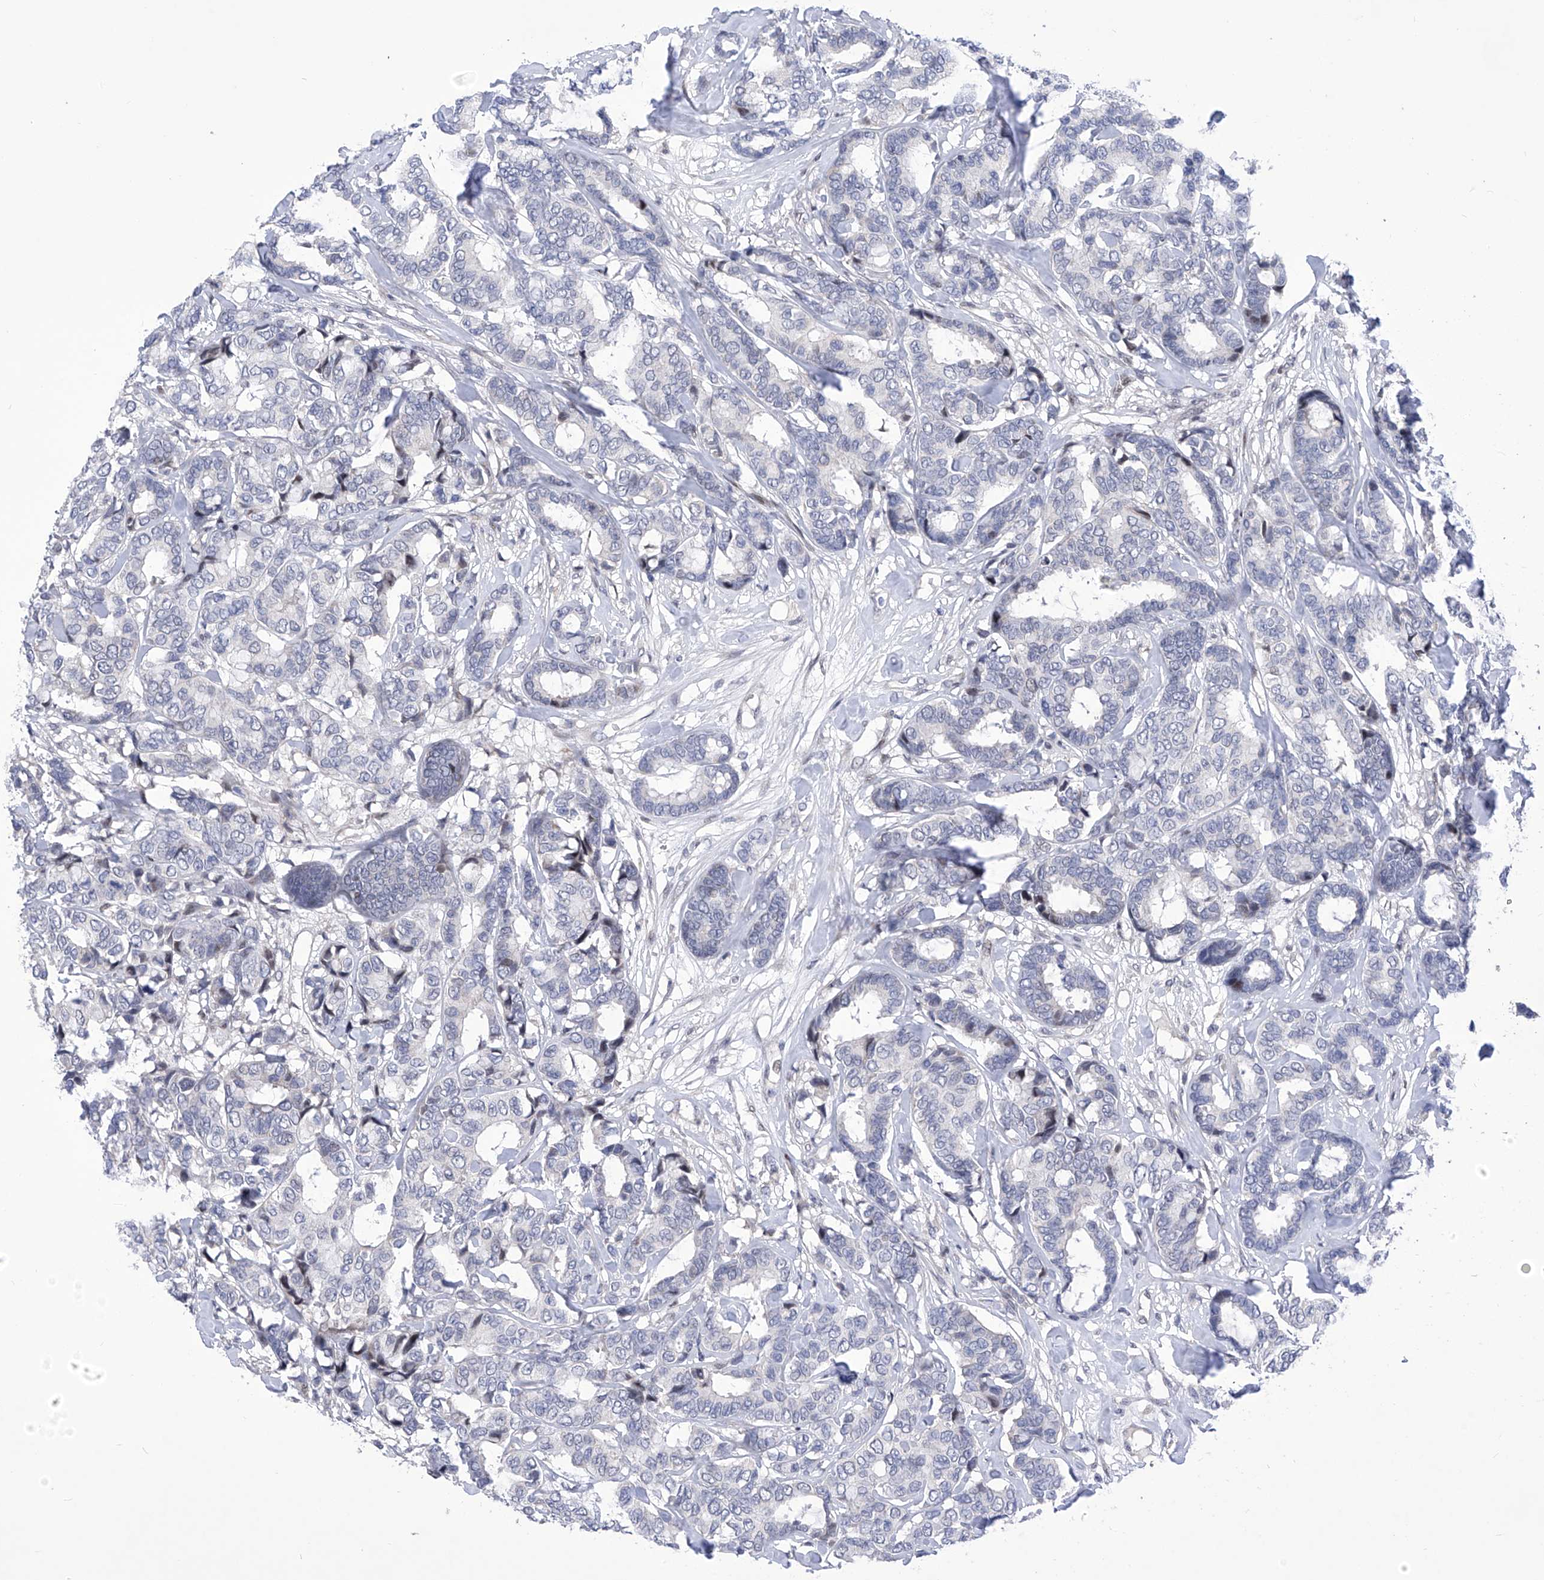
{"staining": {"intensity": "negative", "quantity": "none", "location": "none"}, "tissue": "breast cancer", "cell_type": "Tumor cells", "image_type": "cancer", "snomed": [{"axis": "morphology", "description": "Duct carcinoma"}, {"axis": "topography", "description": "Breast"}], "caption": "This is a photomicrograph of IHC staining of breast cancer, which shows no expression in tumor cells. (Brightfield microscopy of DAB immunohistochemistry (IHC) at high magnification).", "gene": "NUFIP1", "patient": {"sex": "female", "age": 87}}